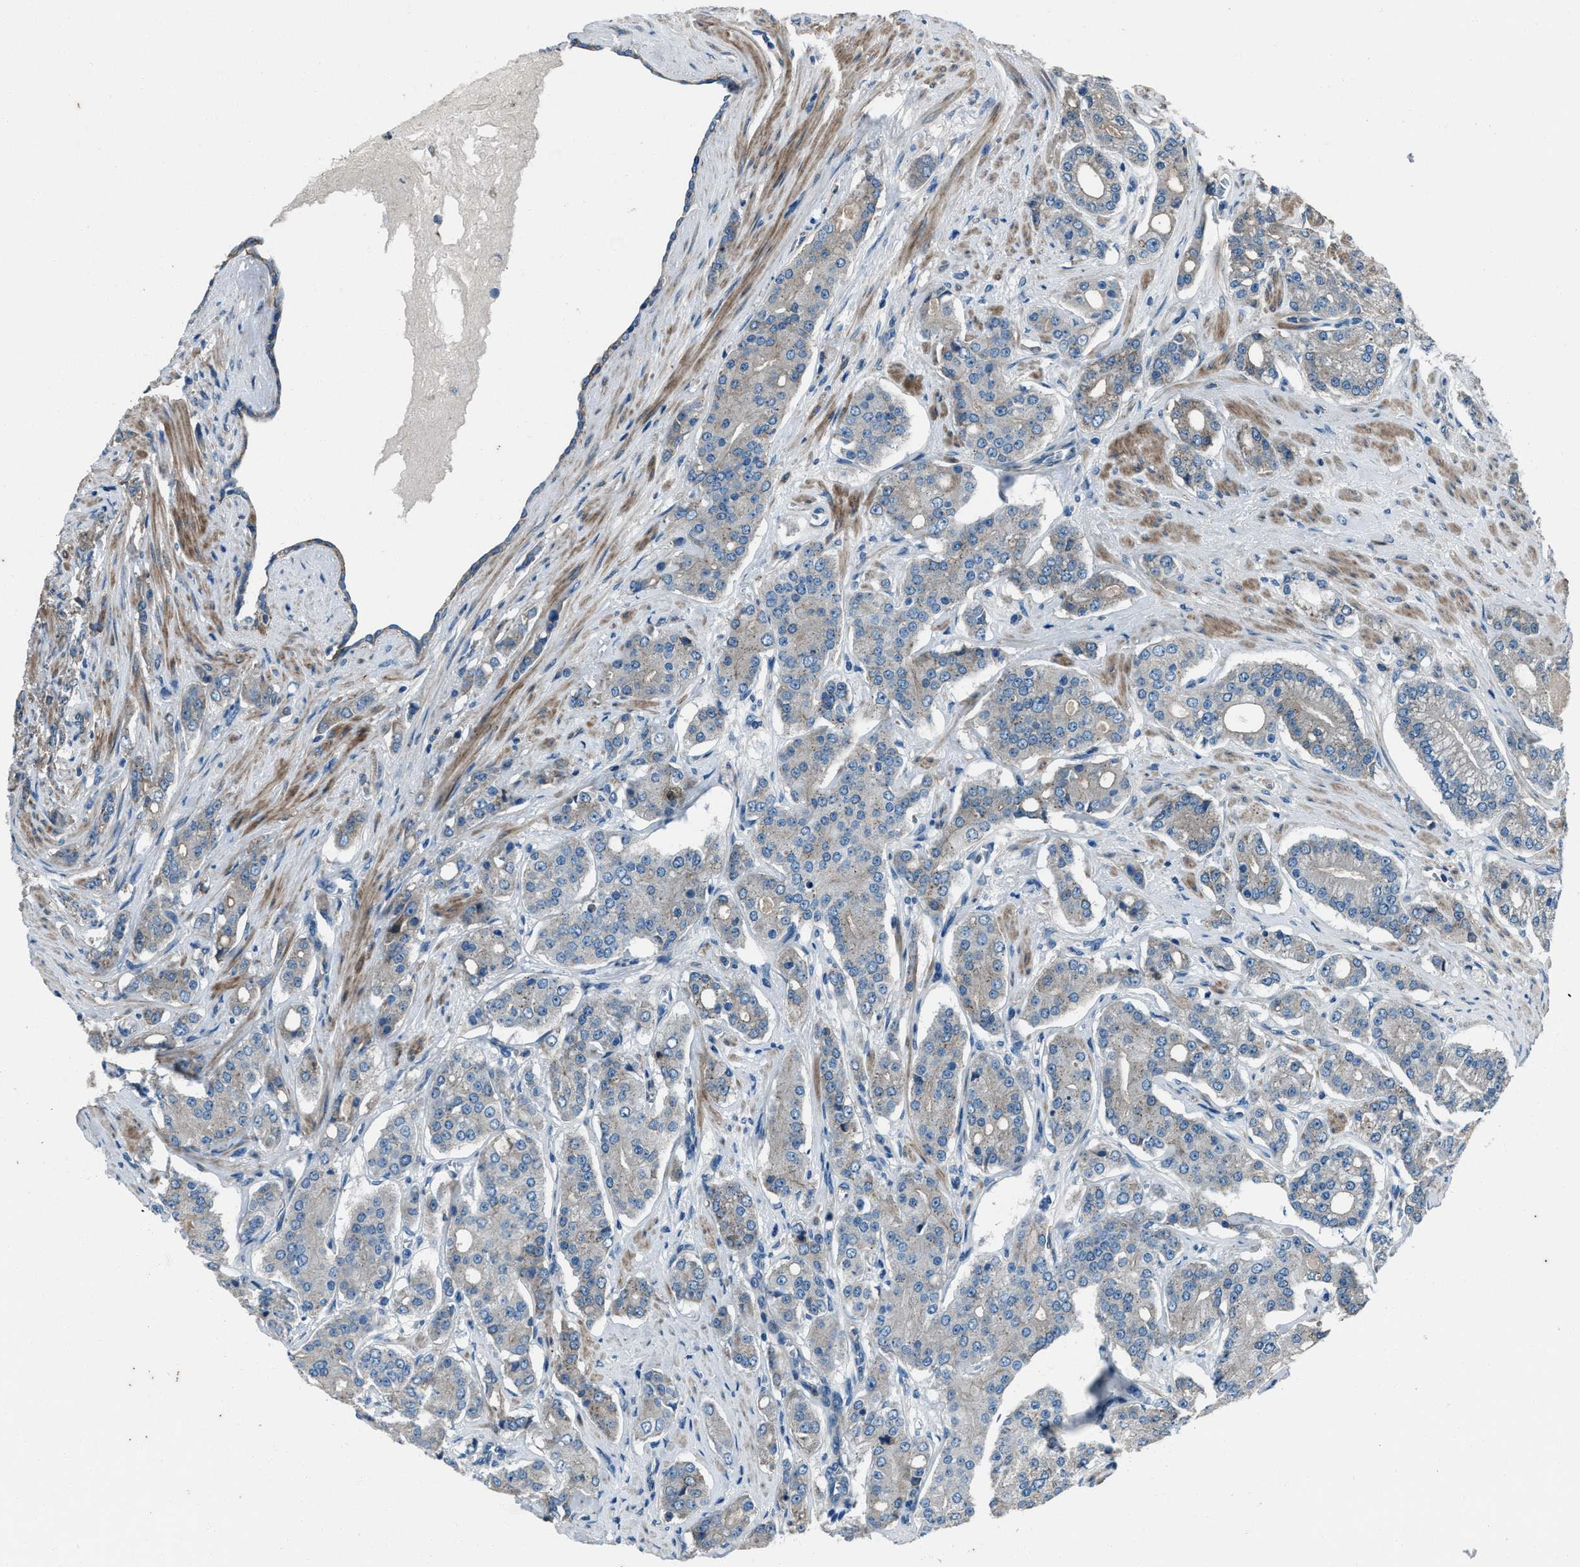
{"staining": {"intensity": "weak", "quantity": "25%-75%", "location": "cytoplasmic/membranous"}, "tissue": "prostate cancer", "cell_type": "Tumor cells", "image_type": "cancer", "snomed": [{"axis": "morphology", "description": "Adenocarcinoma, High grade"}, {"axis": "topography", "description": "Prostate"}], "caption": "Immunohistochemical staining of adenocarcinoma (high-grade) (prostate) shows low levels of weak cytoplasmic/membranous protein staining in about 25%-75% of tumor cells.", "gene": "SVIL", "patient": {"sex": "male", "age": 71}}